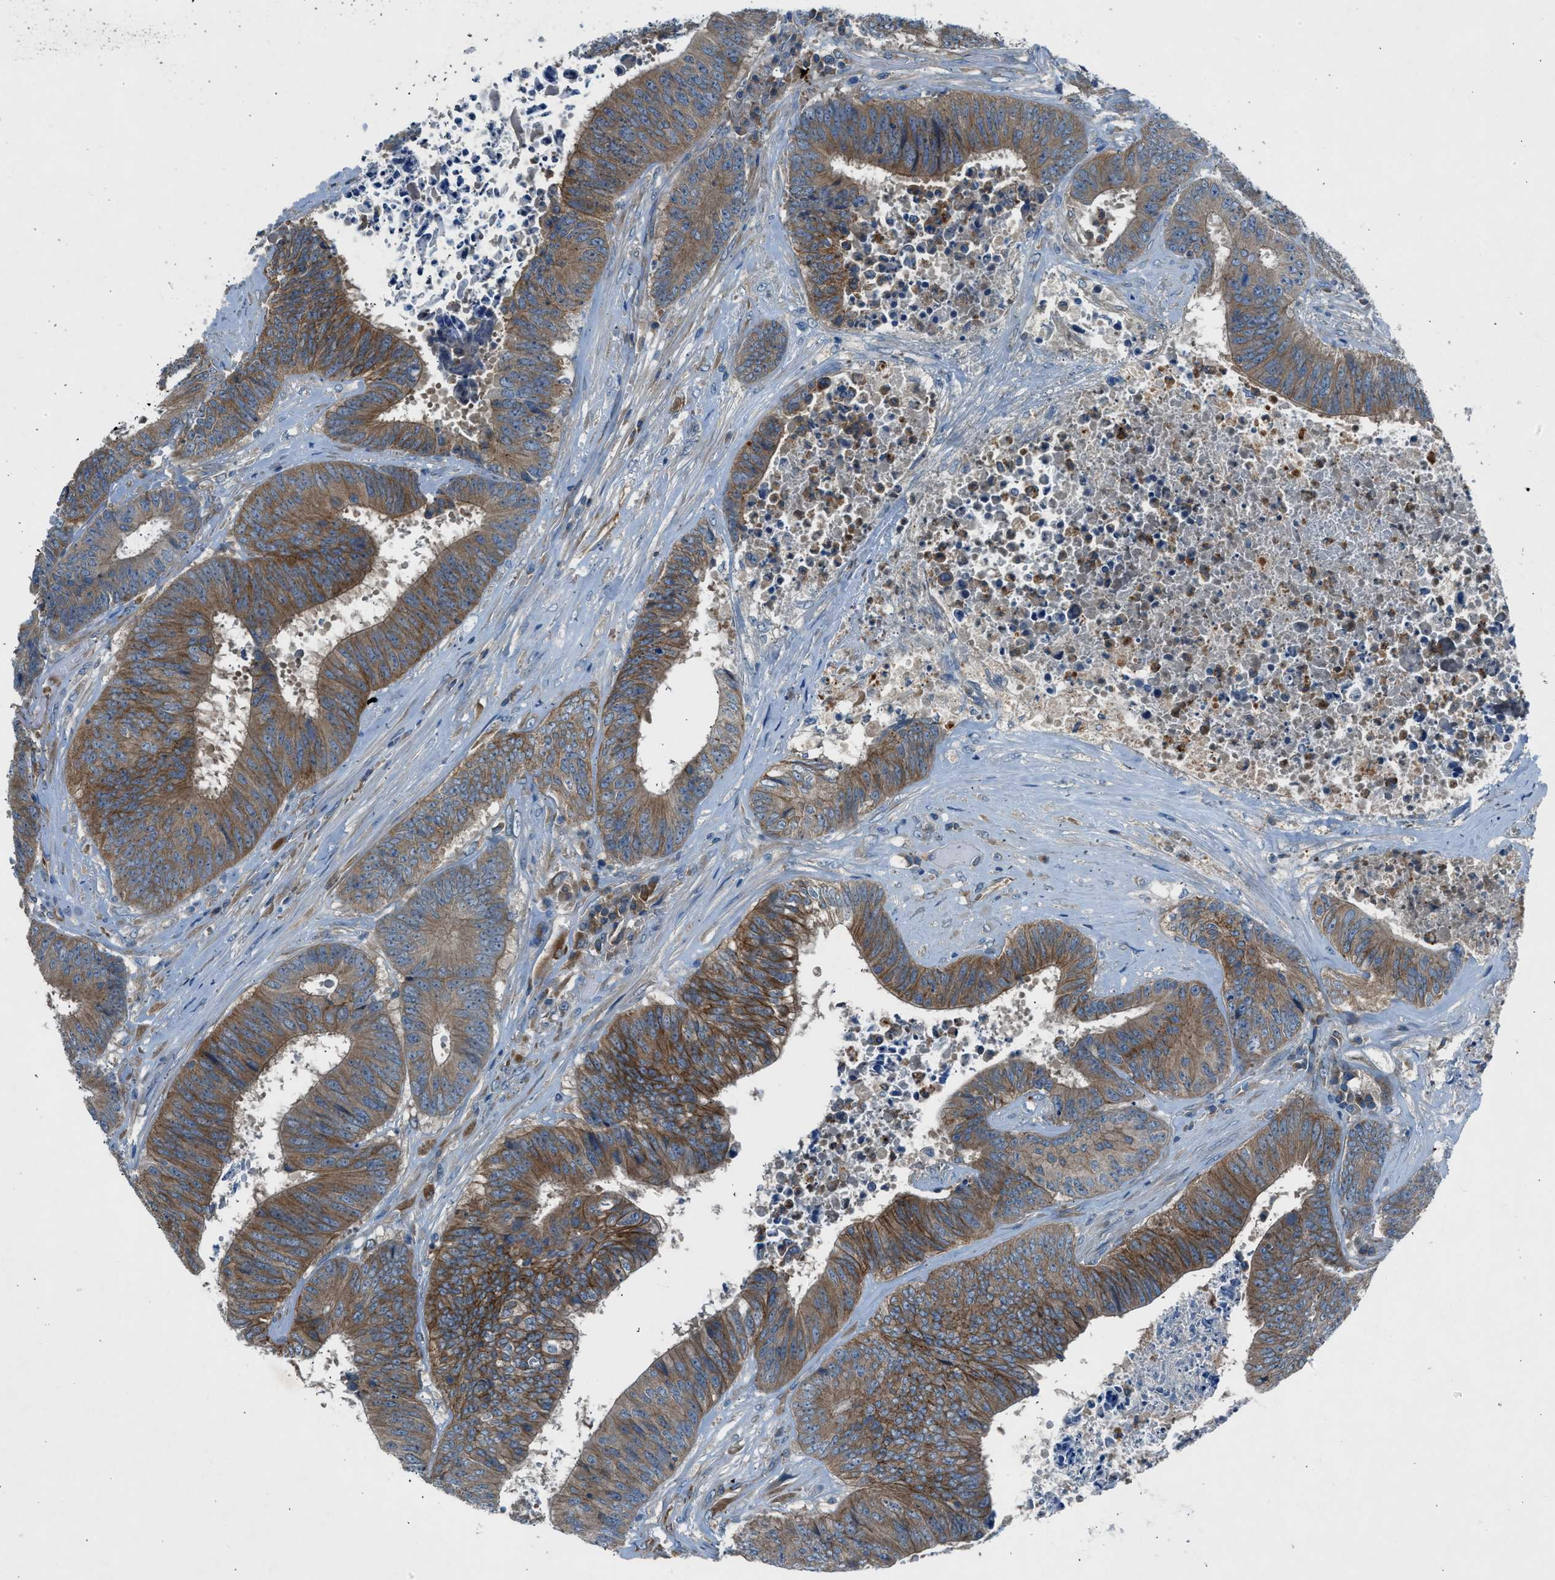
{"staining": {"intensity": "moderate", "quantity": ">75%", "location": "cytoplasmic/membranous"}, "tissue": "colorectal cancer", "cell_type": "Tumor cells", "image_type": "cancer", "snomed": [{"axis": "morphology", "description": "Adenocarcinoma, NOS"}, {"axis": "topography", "description": "Rectum"}], "caption": "A brown stain labels moderate cytoplasmic/membranous expression of a protein in colorectal adenocarcinoma tumor cells.", "gene": "BMP1", "patient": {"sex": "male", "age": 72}}